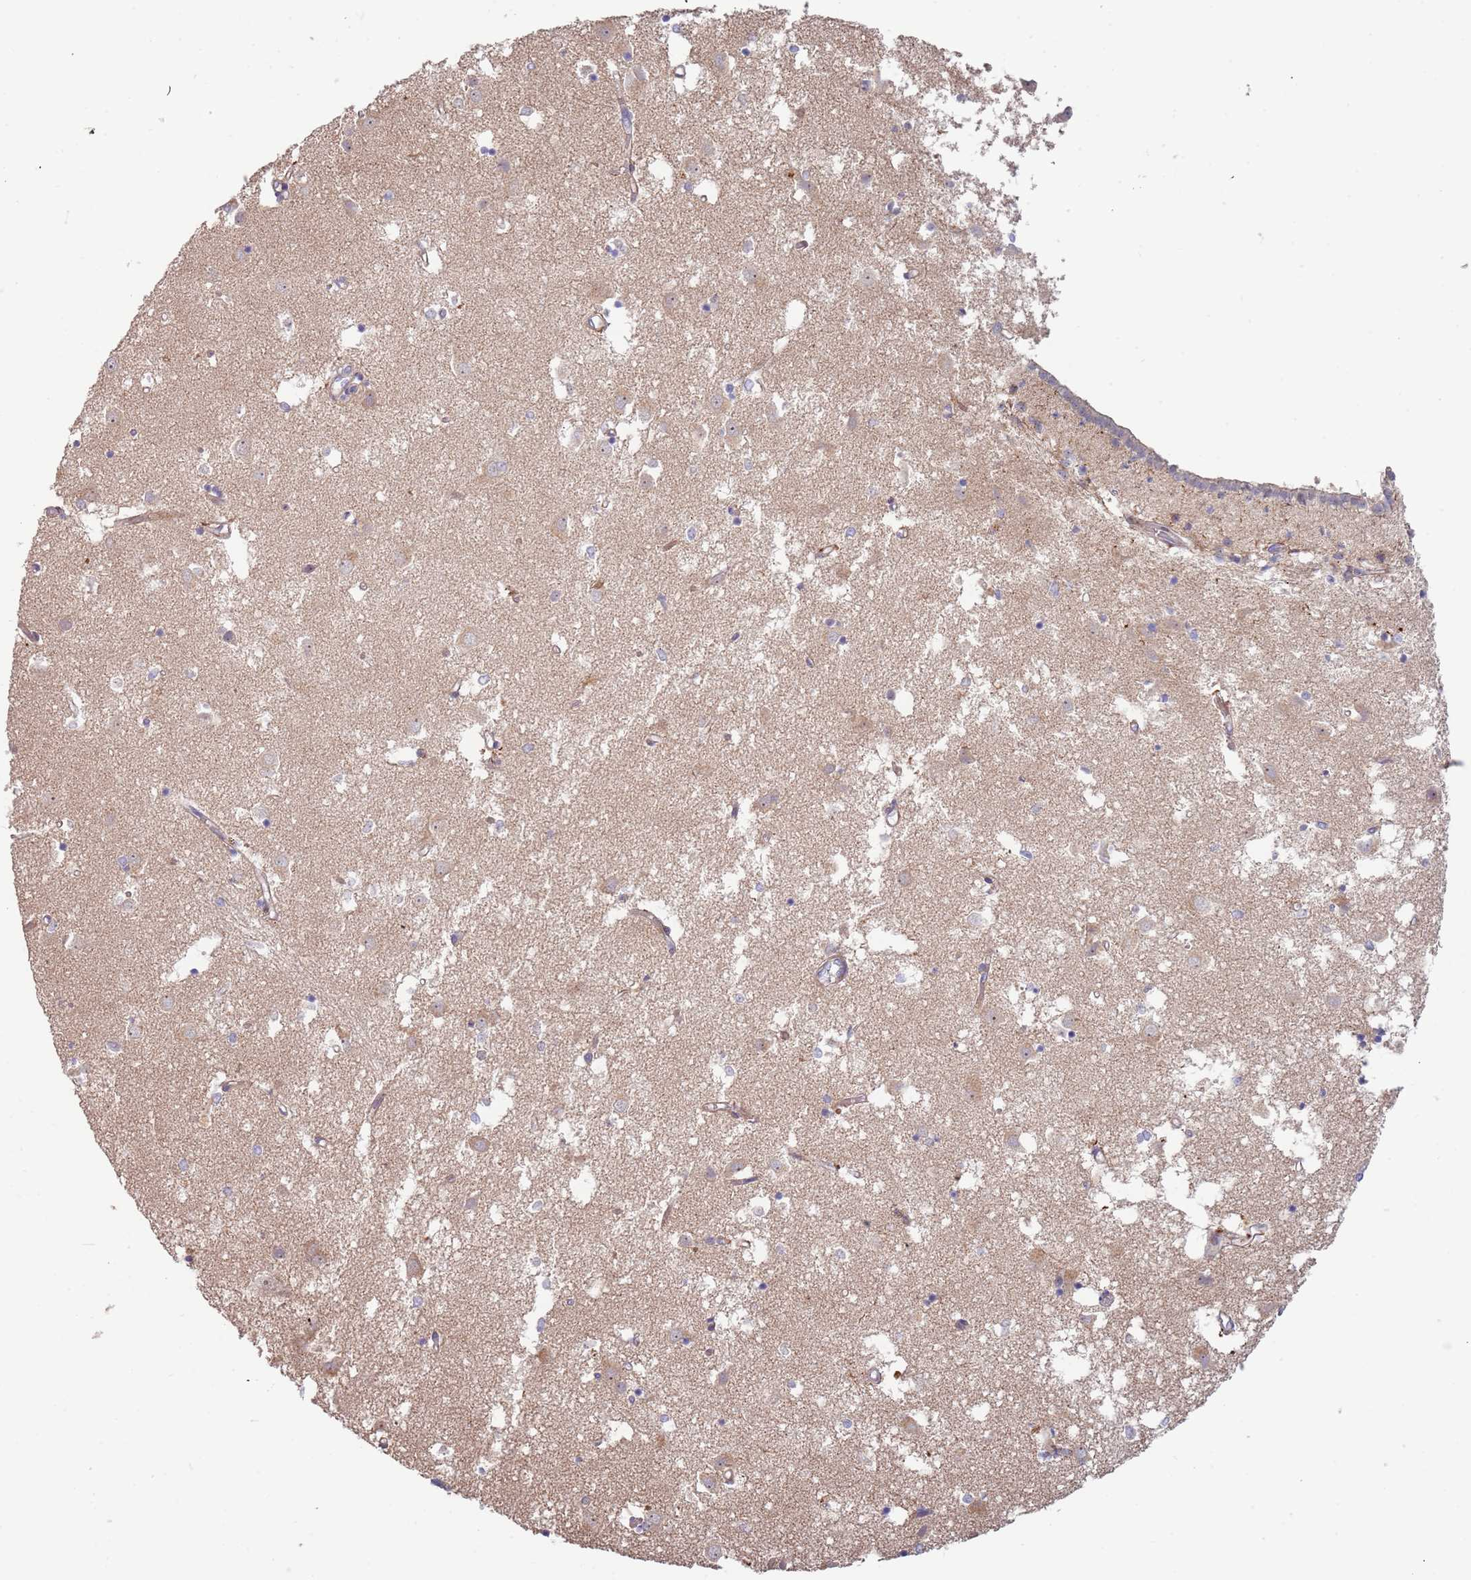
{"staining": {"intensity": "negative", "quantity": "none", "location": "none"}, "tissue": "caudate", "cell_type": "Glial cells", "image_type": "normal", "snomed": [{"axis": "morphology", "description": "Normal tissue, NOS"}, {"axis": "topography", "description": "Lateral ventricle wall"}], "caption": "Immunohistochemistry (IHC) histopathology image of benign caudate stained for a protein (brown), which shows no staining in glial cells. (DAB IHC visualized using brightfield microscopy, high magnification).", "gene": "TRAPPC6B", "patient": {"sex": "male", "age": 70}}